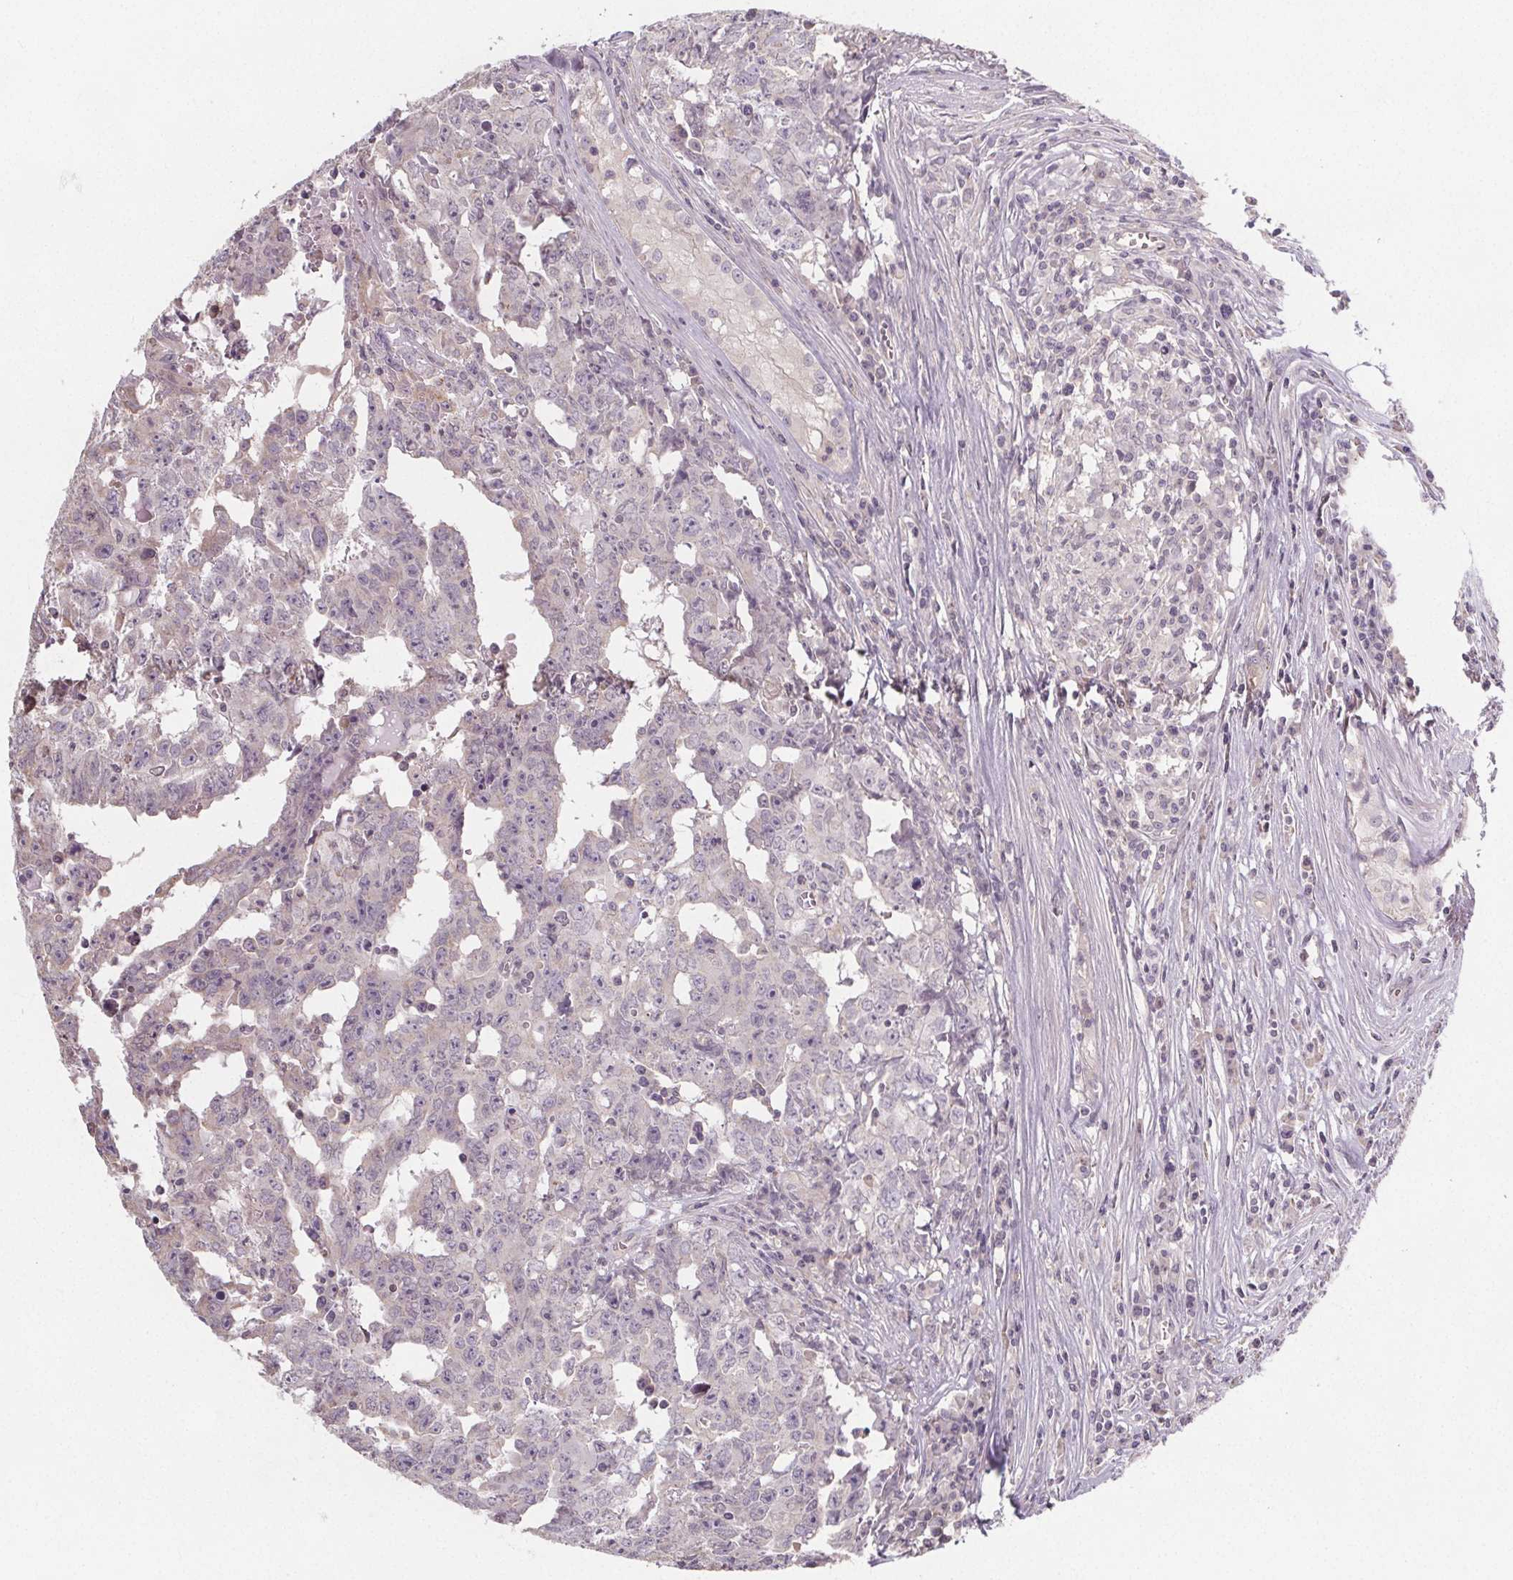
{"staining": {"intensity": "negative", "quantity": "none", "location": "none"}, "tissue": "testis cancer", "cell_type": "Tumor cells", "image_type": "cancer", "snomed": [{"axis": "morphology", "description": "Carcinoma, Embryonal, NOS"}, {"axis": "topography", "description": "Testis"}], "caption": "Immunohistochemical staining of human testis embryonal carcinoma reveals no significant expression in tumor cells.", "gene": "SLC26A2", "patient": {"sex": "male", "age": 22}}